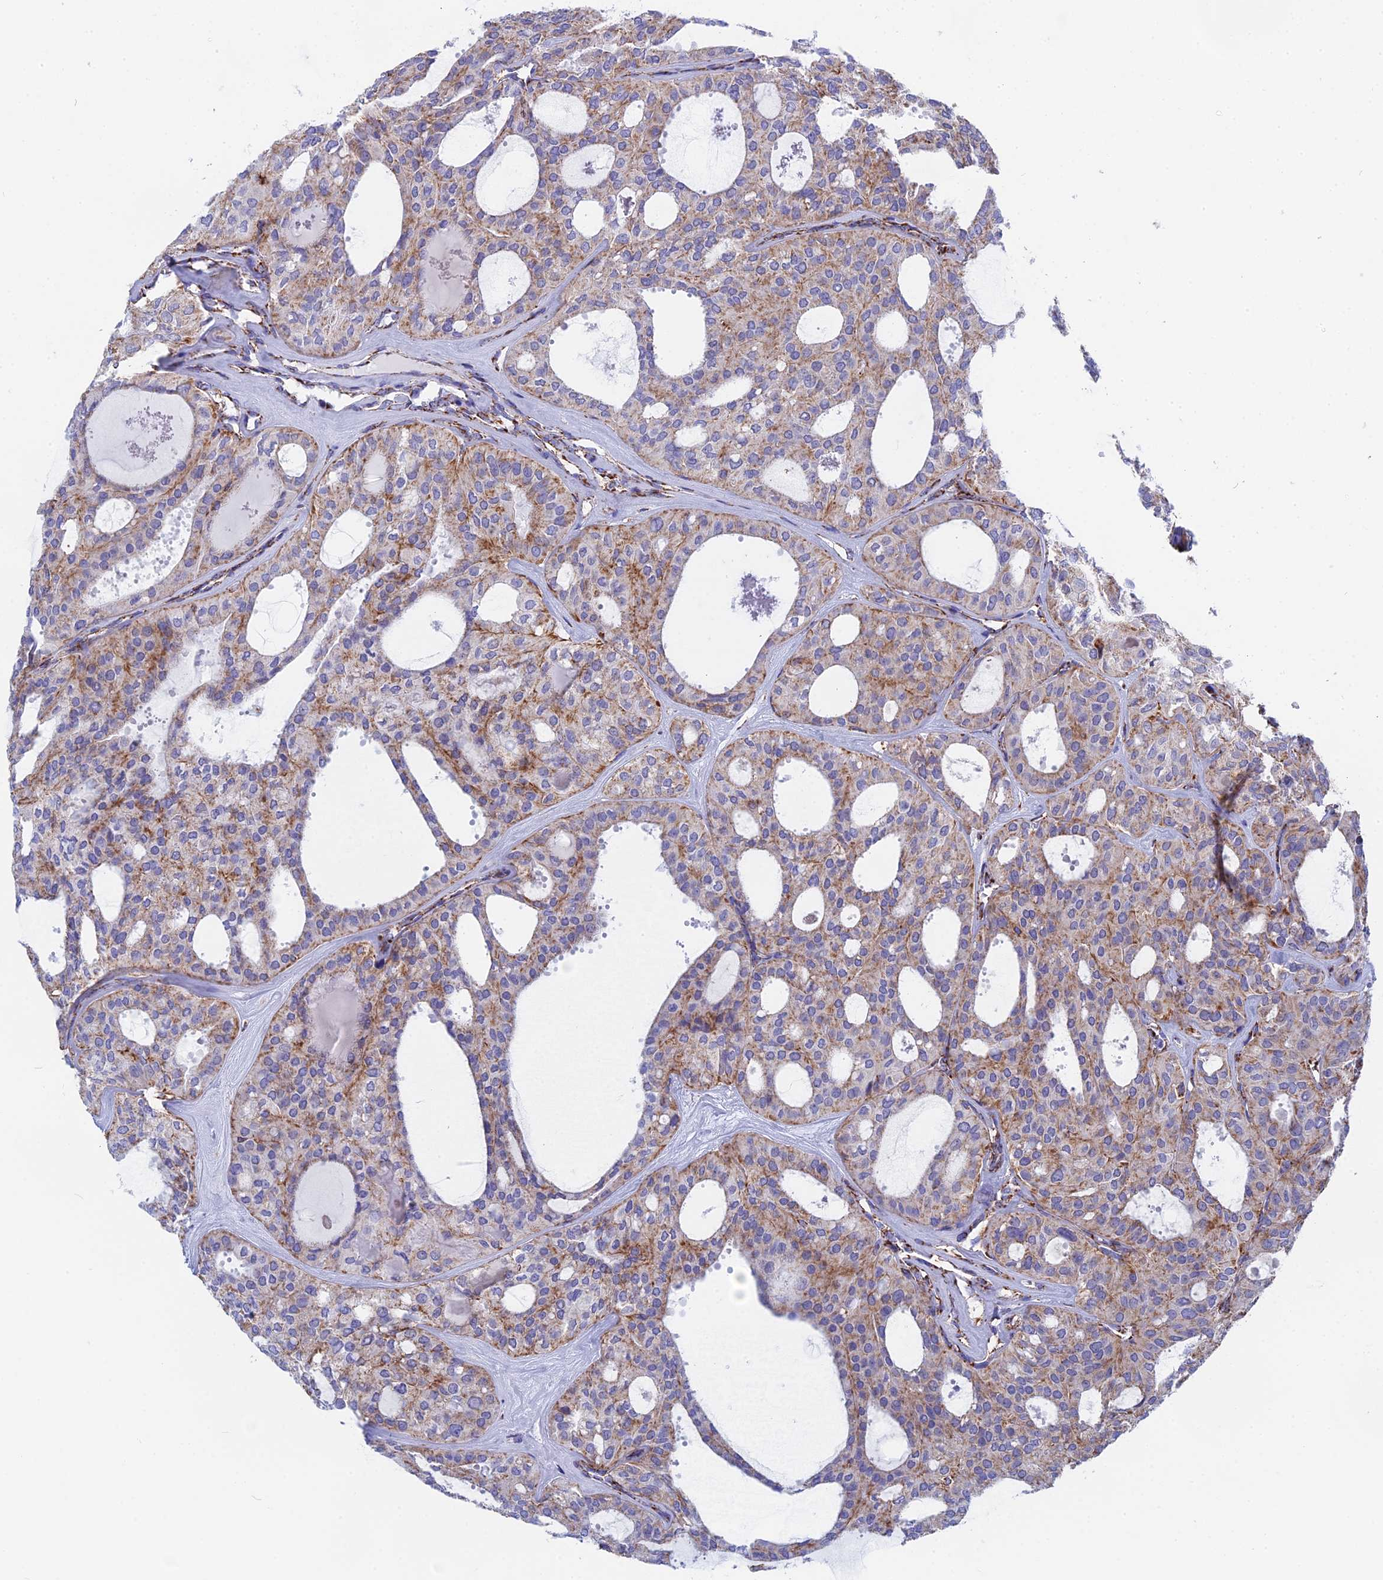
{"staining": {"intensity": "moderate", "quantity": "<25%", "location": "cytoplasmic/membranous"}, "tissue": "thyroid cancer", "cell_type": "Tumor cells", "image_type": "cancer", "snomed": [{"axis": "morphology", "description": "Follicular adenoma carcinoma, NOS"}, {"axis": "topography", "description": "Thyroid gland"}], "caption": "Immunohistochemistry (IHC) (DAB (3,3'-diaminobenzidine)) staining of thyroid cancer displays moderate cytoplasmic/membranous protein positivity in approximately <25% of tumor cells.", "gene": "NDUFA5", "patient": {"sex": "male", "age": 75}}